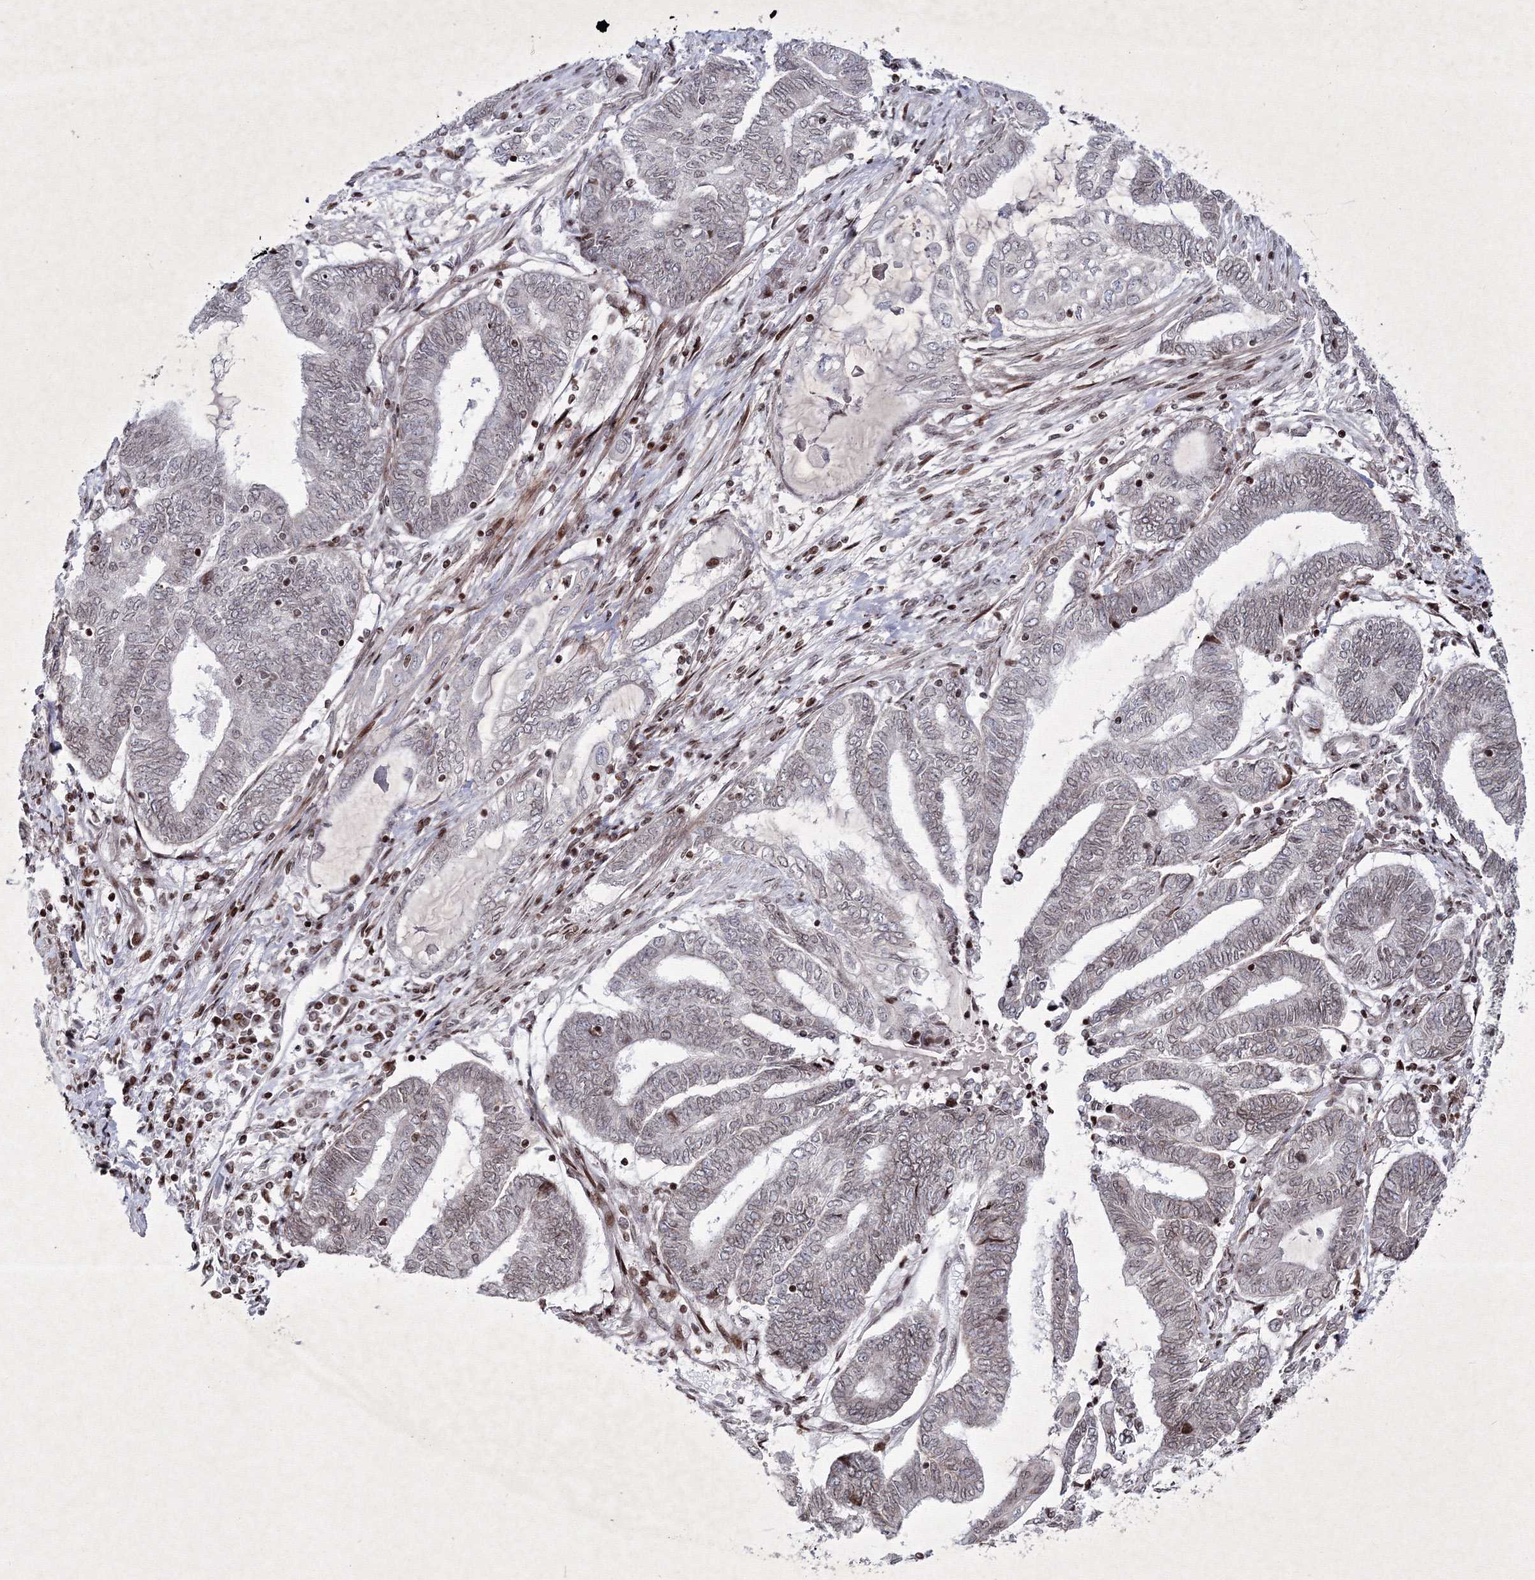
{"staining": {"intensity": "negative", "quantity": "none", "location": "none"}, "tissue": "endometrial cancer", "cell_type": "Tumor cells", "image_type": "cancer", "snomed": [{"axis": "morphology", "description": "Adenocarcinoma, NOS"}, {"axis": "topography", "description": "Uterus"}, {"axis": "topography", "description": "Endometrium"}], "caption": "This is a micrograph of immunohistochemistry (IHC) staining of endometrial adenocarcinoma, which shows no staining in tumor cells.", "gene": "SMIM29", "patient": {"sex": "female", "age": 70}}